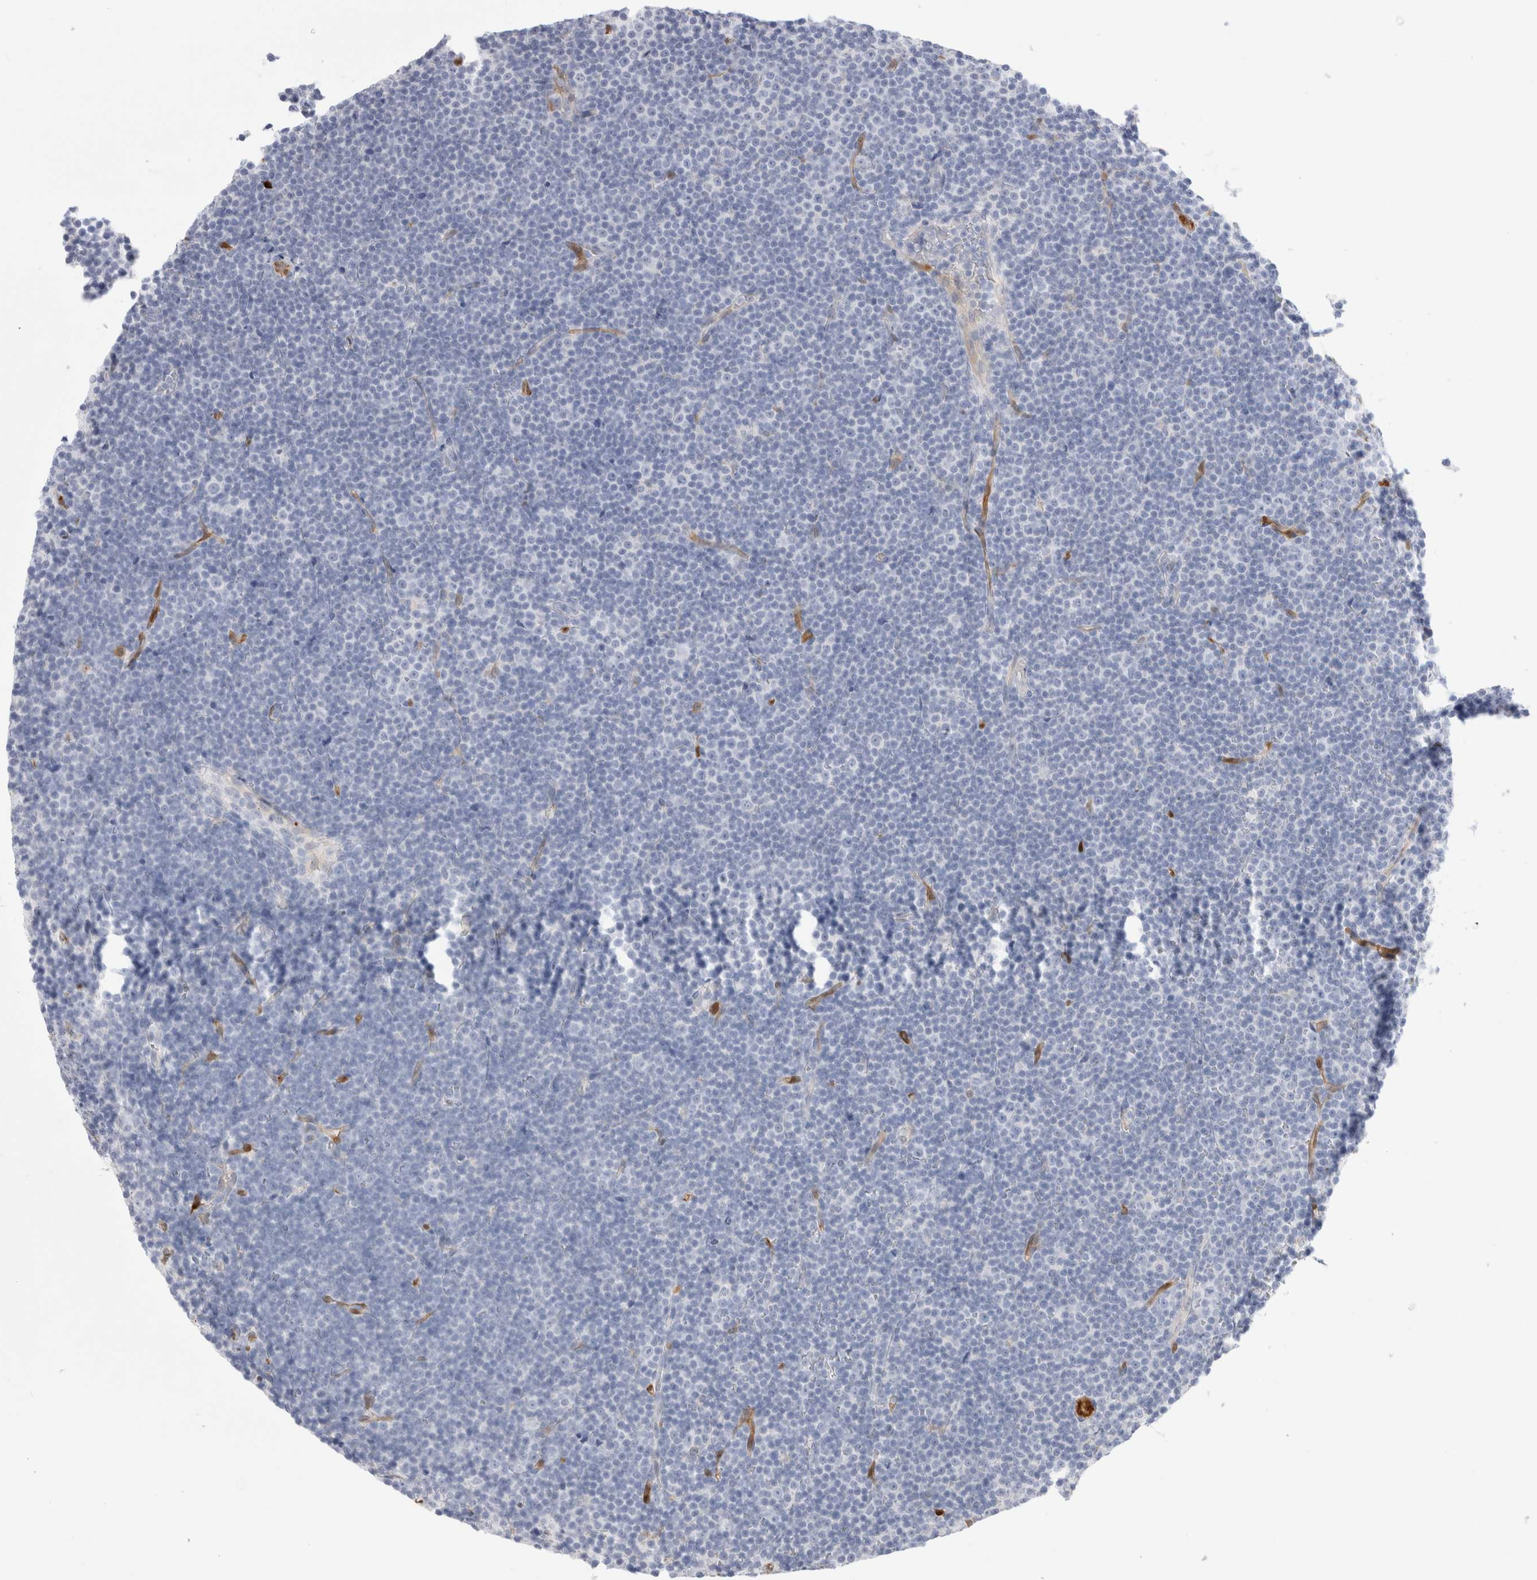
{"staining": {"intensity": "negative", "quantity": "none", "location": "none"}, "tissue": "lymphoma", "cell_type": "Tumor cells", "image_type": "cancer", "snomed": [{"axis": "morphology", "description": "Malignant lymphoma, non-Hodgkin's type, Low grade"}, {"axis": "topography", "description": "Lymph node"}], "caption": "Tumor cells show no significant protein expression in low-grade malignant lymphoma, non-Hodgkin's type.", "gene": "NAPEPLD", "patient": {"sex": "female", "age": 67}}